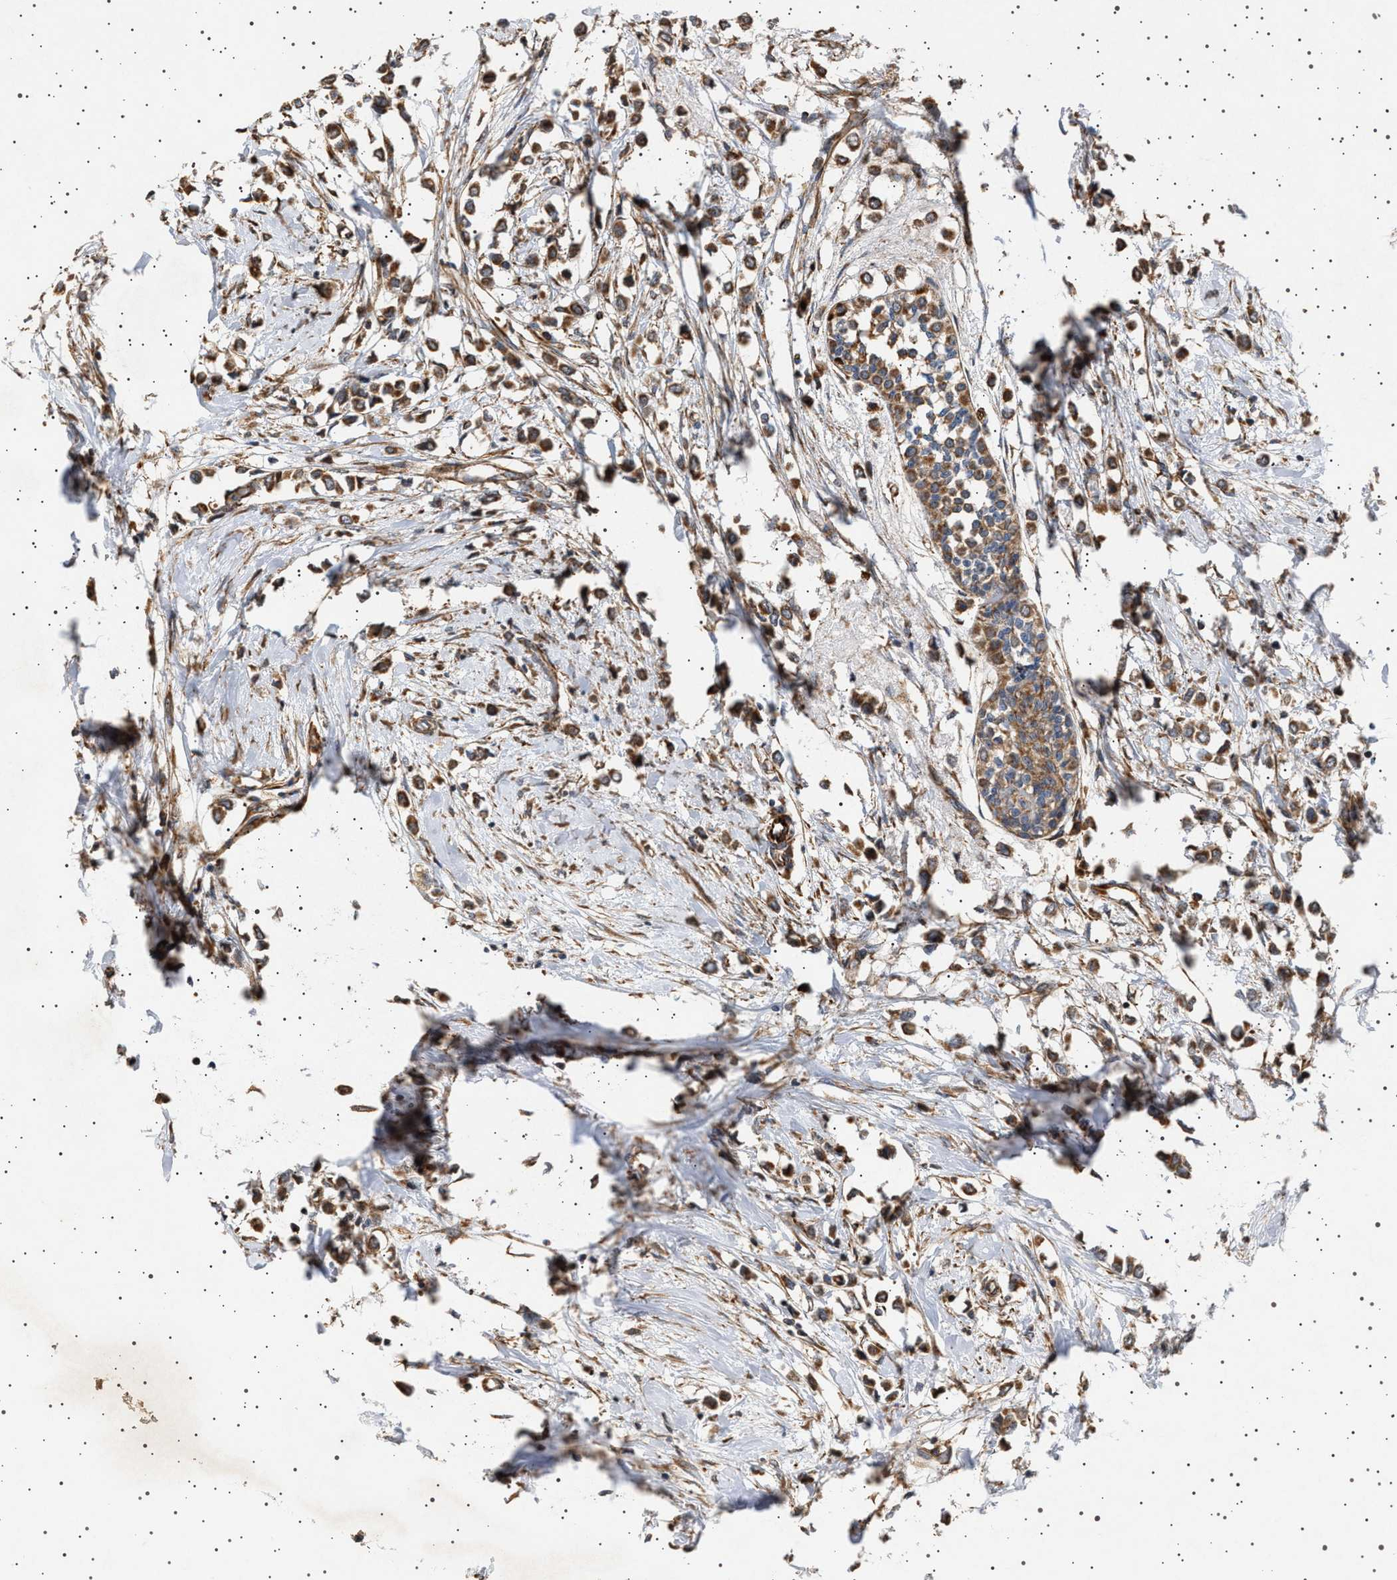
{"staining": {"intensity": "moderate", "quantity": ">75%", "location": "cytoplasmic/membranous"}, "tissue": "breast cancer", "cell_type": "Tumor cells", "image_type": "cancer", "snomed": [{"axis": "morphology", "description": "Lobular carcinoma"}, {"axis": "topography", "description": "Breast"}], "caption": "Brown immunohistochemical staining in breast cancer (lobular carcinoma) reveals moderate cytoplasmic/membranous staining in about >75% of tumor cells. (DAB (3,3'-diaminobenzidine) = brown stain, brightfield microscopy at high magnification).", "gene": "TRUB2", "patient": {"sex": "female", "age": 51}}